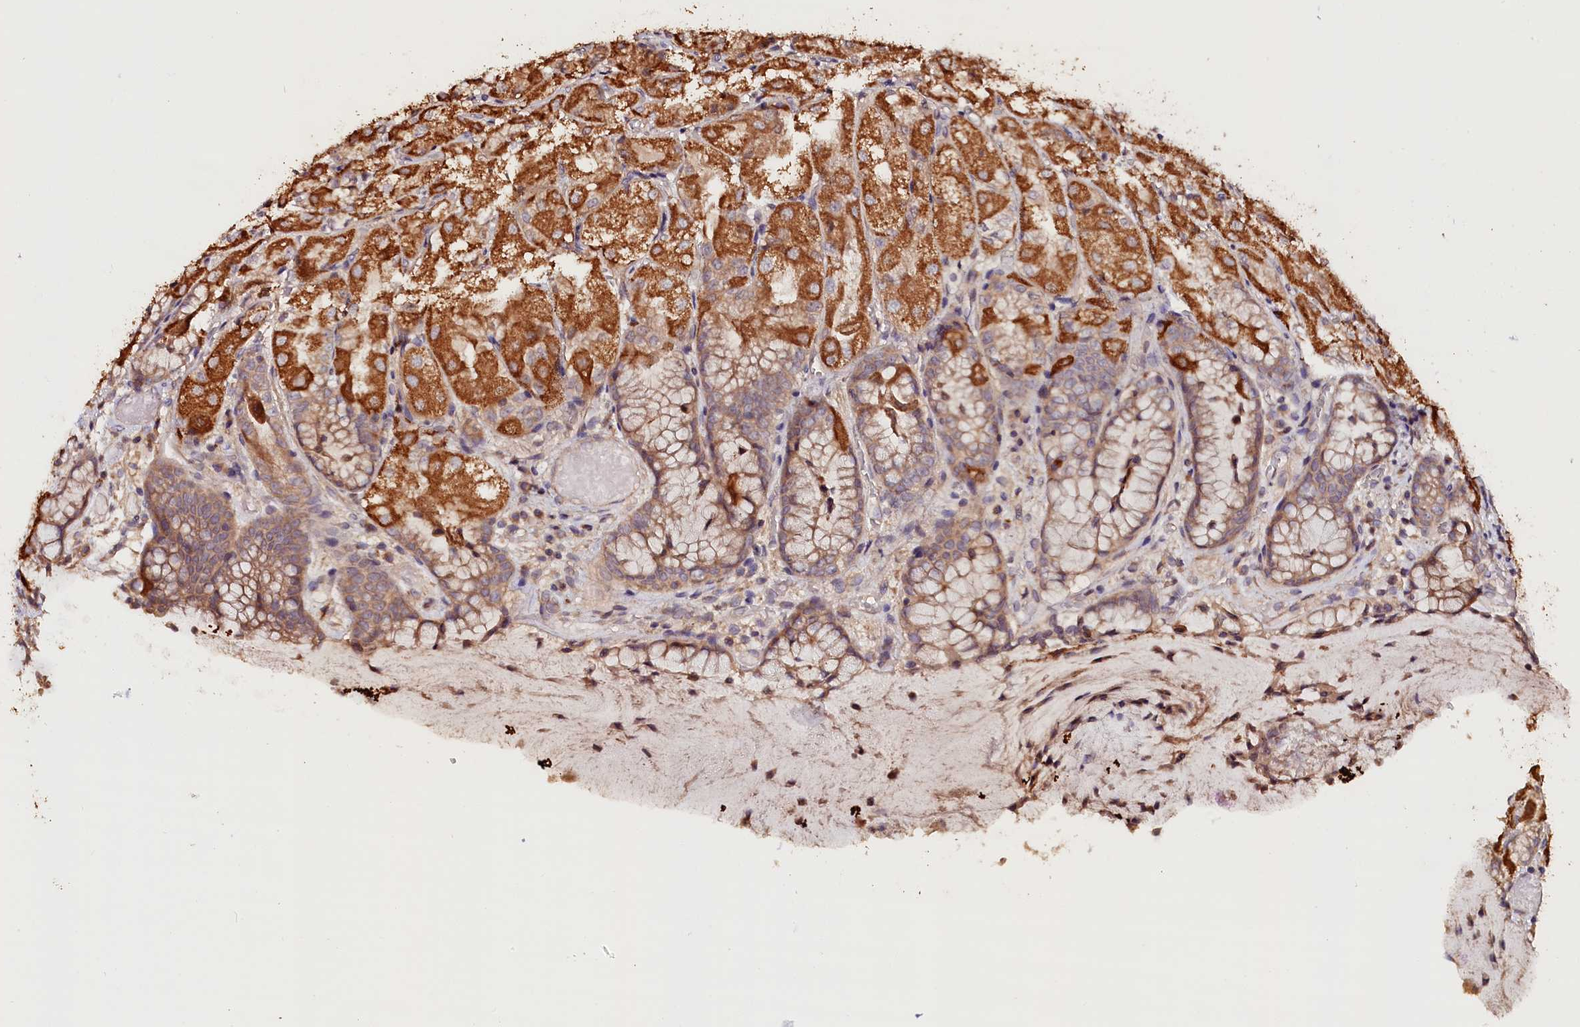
{"staining": {"intensity": "strong", "quantity": "25%-75%", "location": "cytoplasmic/membranous"}, "tissue": "stomach", "cell_type": "Glandular cells", "image_type": "normal", "snomed": [{"axis": "morphology", "description": "Normal tissue, NOS"}, {"axis": "topography", "description": "Stomach, upper"}], "caption": "Immunohistochemistry (IHC) histopathology image of benign stomach stained for a protein (brown), which reveals high levels of strong cytoplasmic/membranous expression in about 25%-75% of glandular cells.", "gene": "KATNB1", "patient": {"sex": "male", "age": 72}}